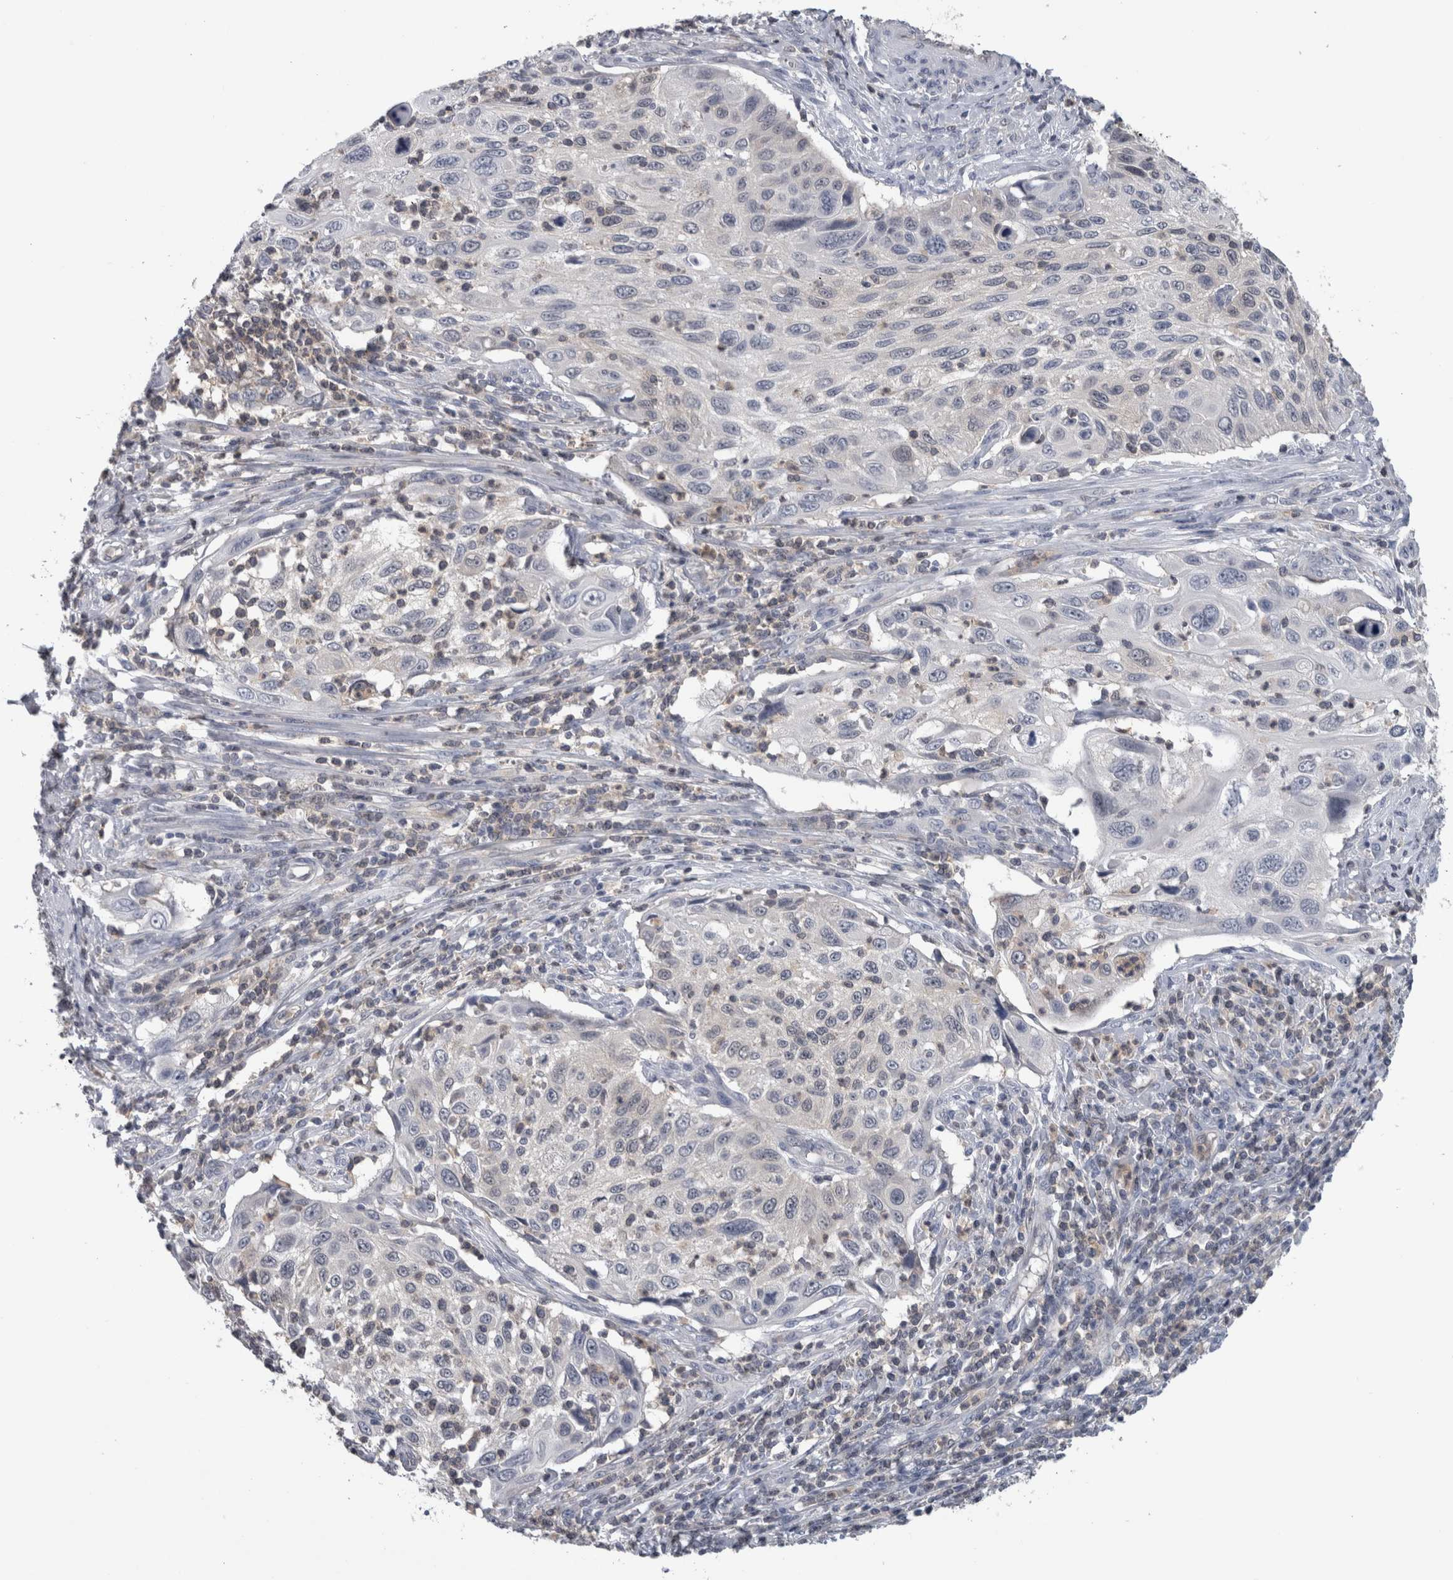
{"staining": {"intensity": "negative", "quantity": "none", "location": "none"}, "tissue": "cervical cancer", "cell_type": "Tumor cells", "image_type": "cancer", "snomed": [{"axis": "morphology", "description": "Squamous cell carcinoma, NOS"}, {"axis": "topography", "description": "Cervix"}], "caption": "Immunohistochemistry (IHC) image of squamous cell carcinoma (cervical) stained for a protein (brown), which displays no positivity in tumor cells. The staining was performed using DAB (3,3'-diaminobenzidine) to visualize the protein expression in brown, while the nuclei were stained in blue with hematoxylin (Magnification: 20x).", "gene": "NAPRT", "patient": {"sex": "female", "age": 70}}